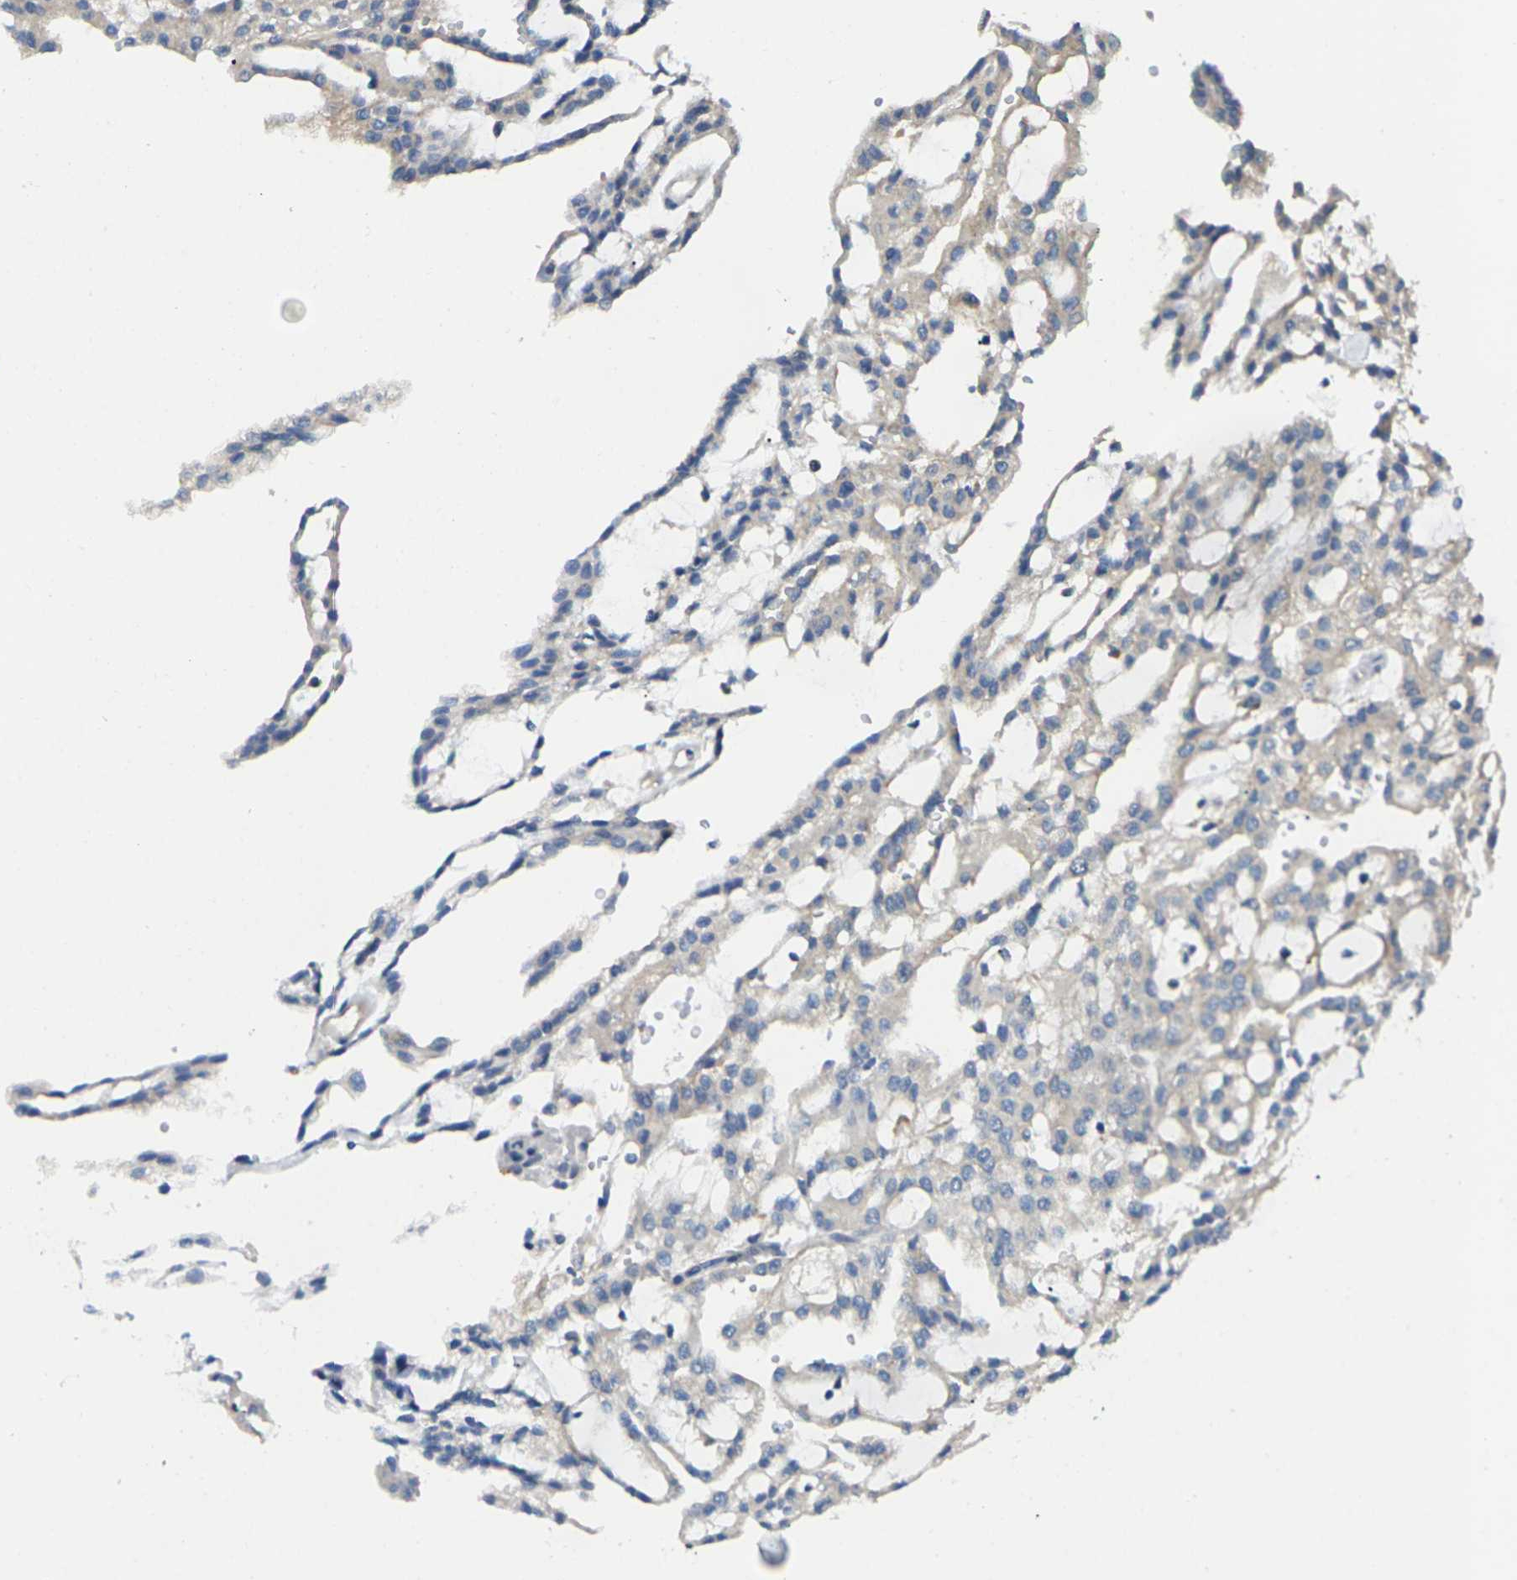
{"staining": {"intensity": "weak", "quantity": "<25%", "location": "cytoplasmic/membranous"}, "tissue": "renal cancer", "cell_type": "Tumor cells", "image_type": "cancer", "snomed": [{"axis": "morphology", "description": "Adenocarcinoma, NOS"}, {"axis": "topography", "description": "Kidney"}], "caption": "IHC micrograph of neoplastic tissue: human renal cancer (adenocarcinoma) stained with DAB reveals no significant protein positivity in tumor cells.", "gene": "SCNN1A", "patient": {"sex": "male", "age": 63}}